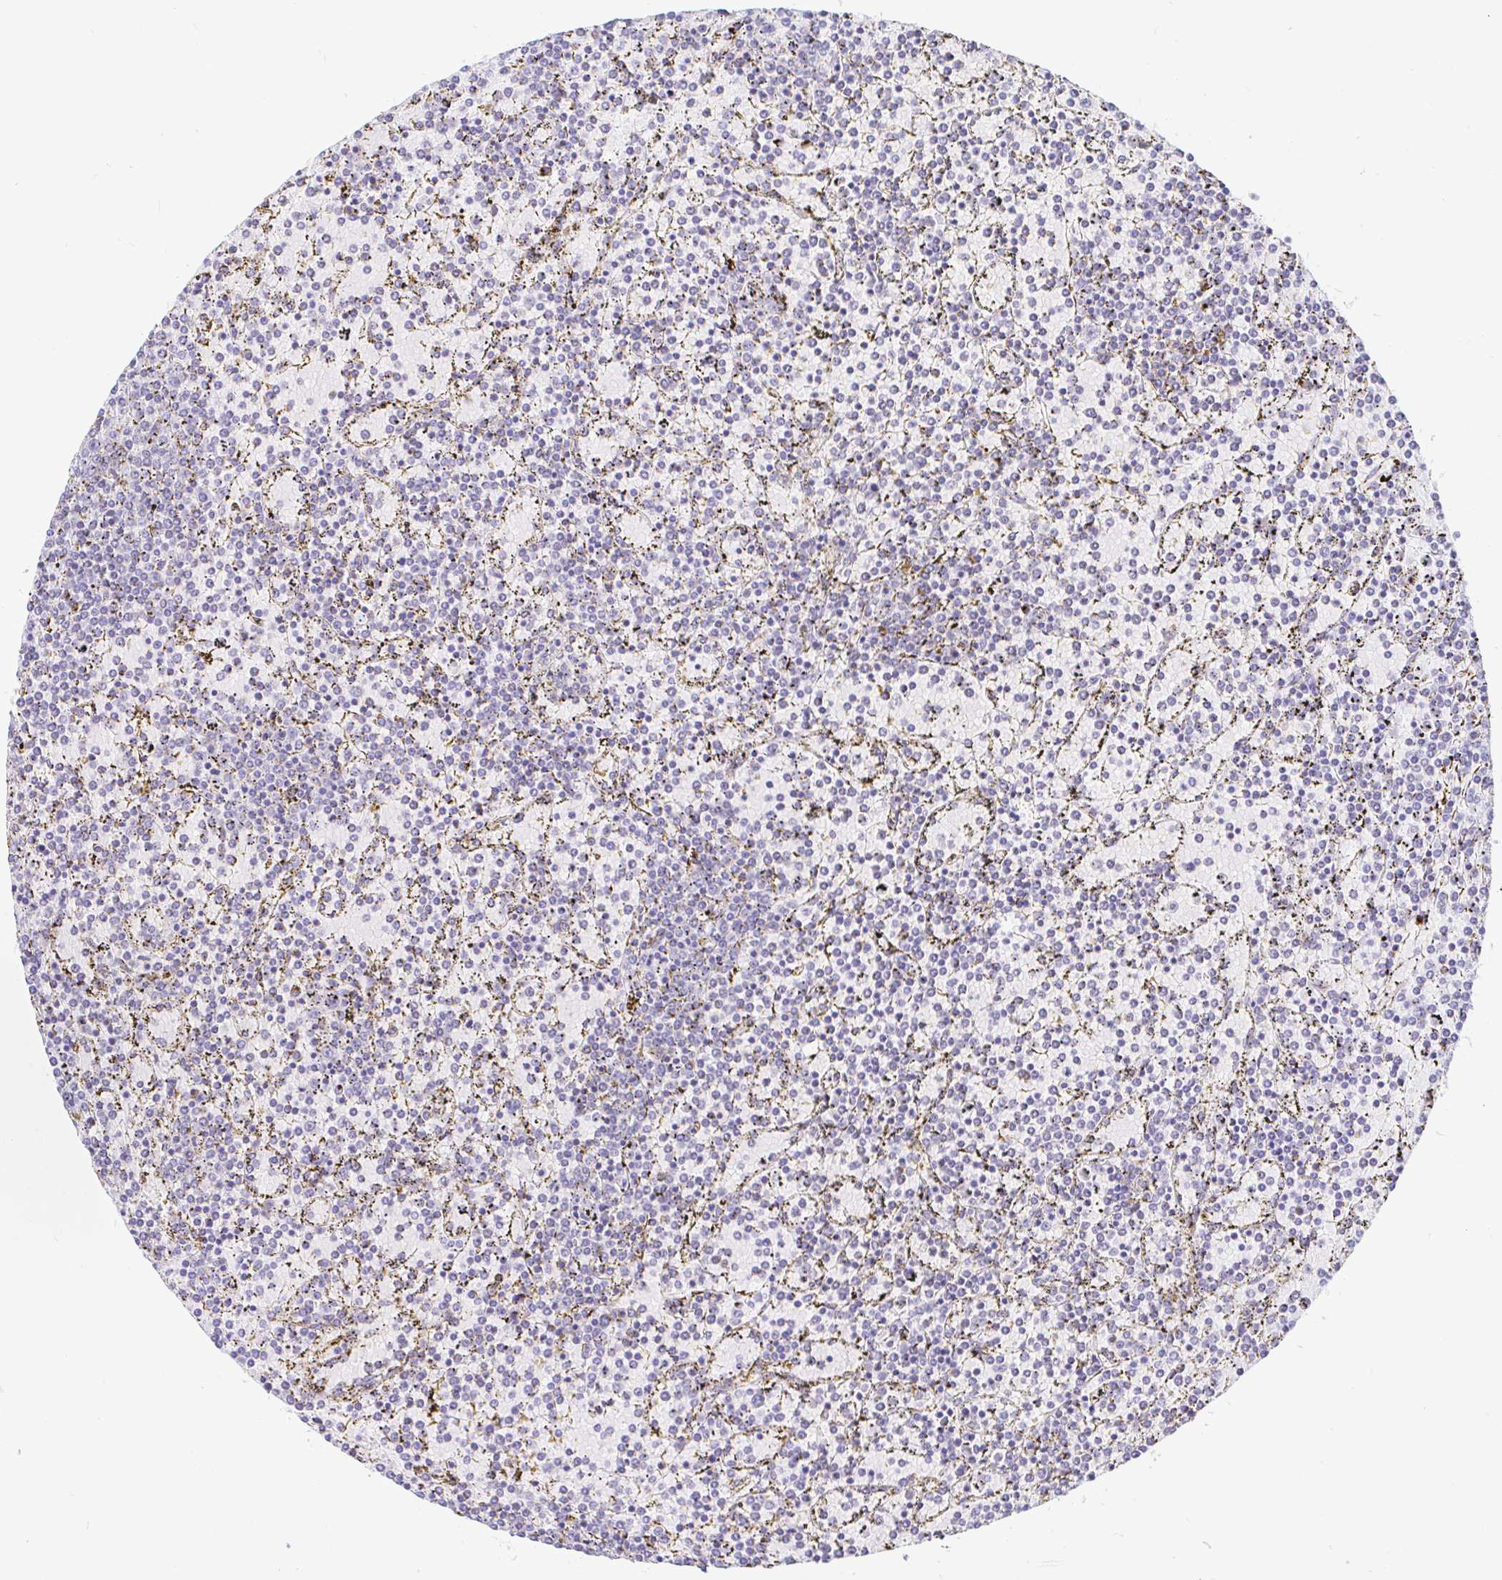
{"staining": {"intensity": "negative", "quantity": "none", "location": "none"}, "tissue": "lymphoma", "cell_type": "Tumor cells", "image_type": "cancer", "snomed": [{"axis": "morphology", "description": "Malignant lymphoma, non-Hodgkin's type, Low grade"}, {"axis": "topography", "description": "Spleen"}], "caption": "A photomicrograph of low-grade malignant lymphoma, non-Hodgkin's type stained for a protein shows no brown staining in tumor cells.", "gene": "ARL4D", "patient": {"sex": "female", "age": 77}}